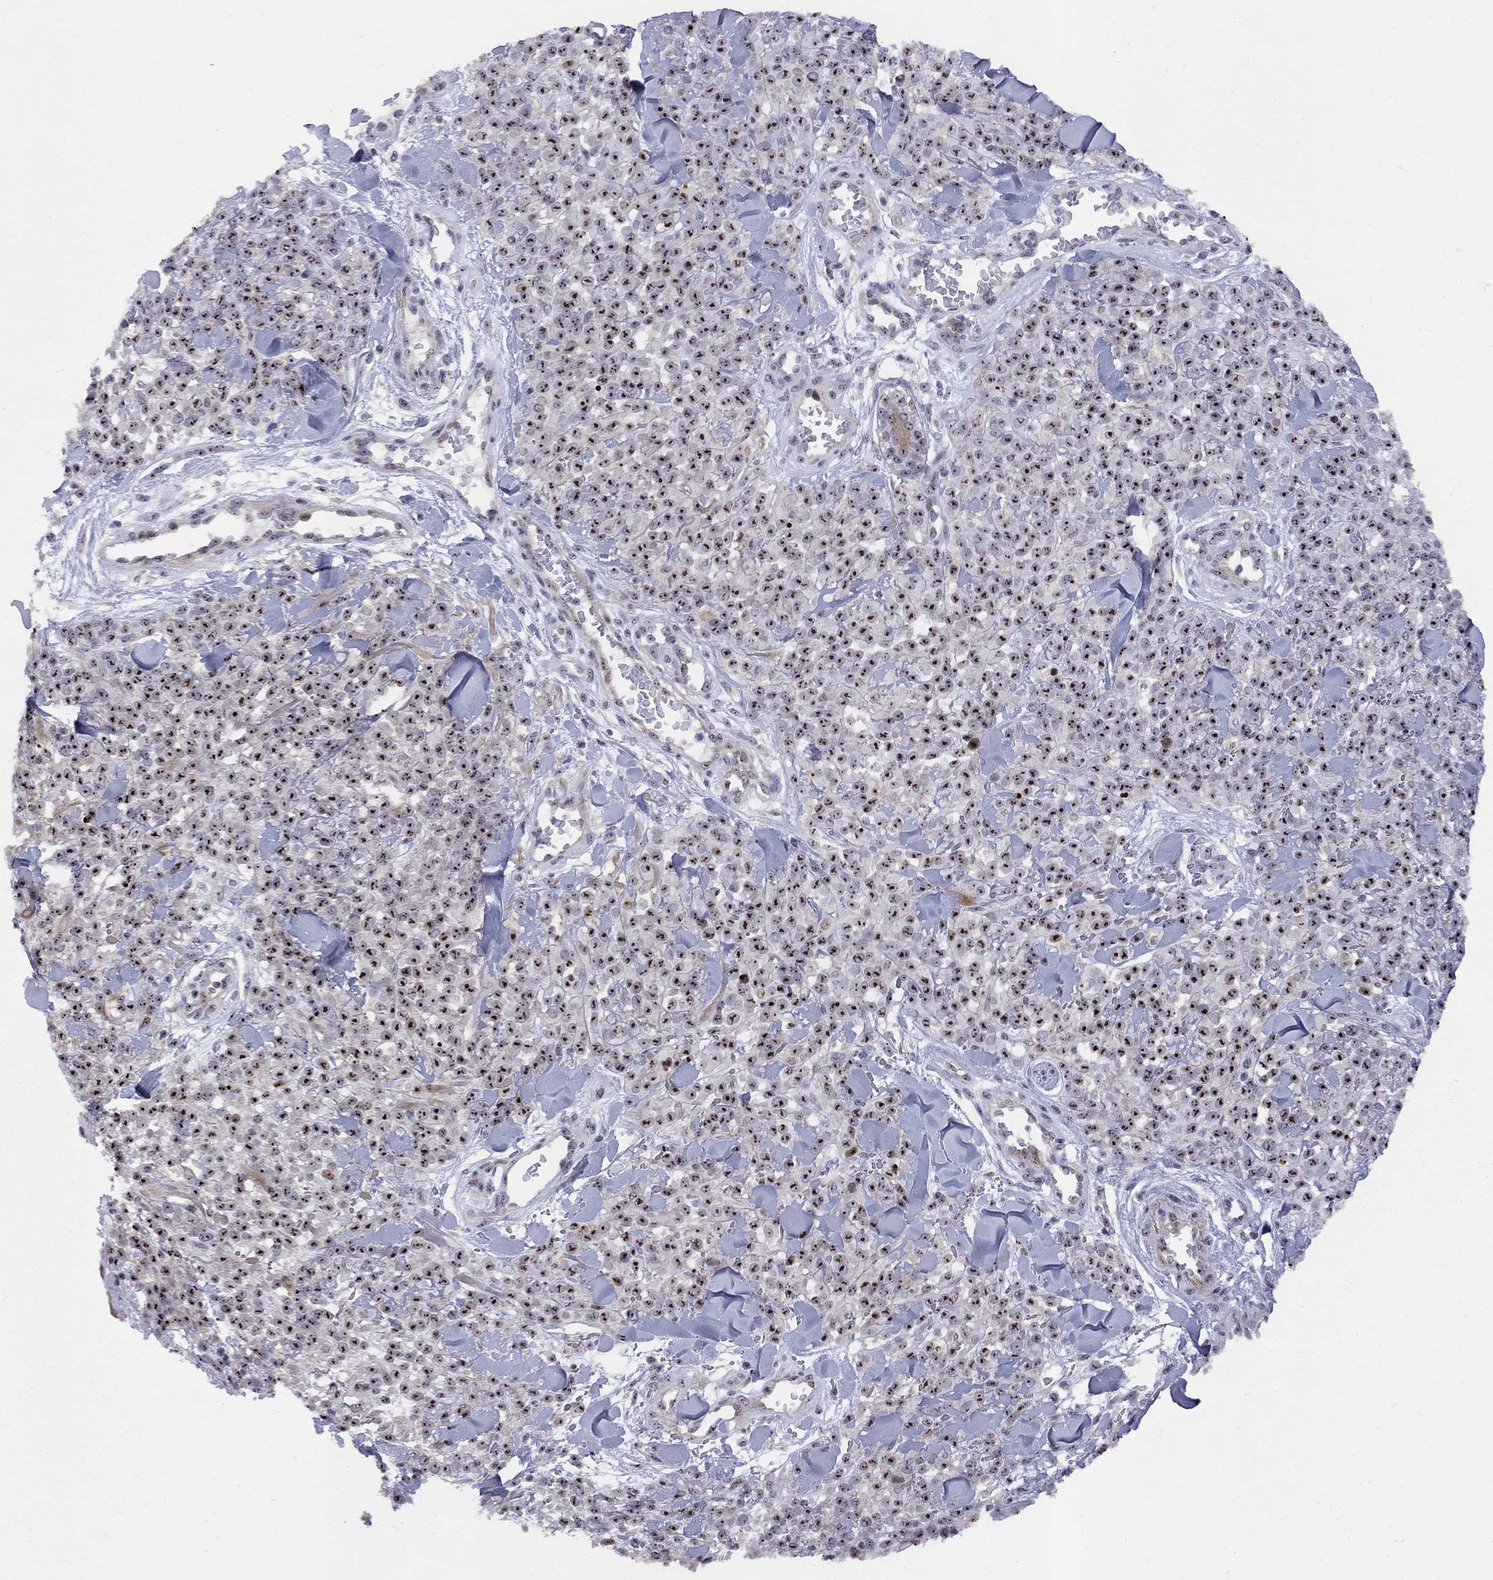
{"staining": {"intensity": "strong", "quantity": ">75%", "location": "nuclear"}, "tissue": "melanoma", "cell_type": "Tumor cells", "image_type": "cancer", "snomed": [{"axis": "morphology", "description": "Malignant melanoma, NOS"}, {"axis": "topography", "description": "Skin"}, {"axis": "topography", "description": "Skin of trunk"}], "caption": "This is an image of immunohistochemistry staining of melanoma, which shows strong staining in the nuclear of tumor cells.", "gene": "DHX33", "patient": {"sex": "male", "age": 74}}